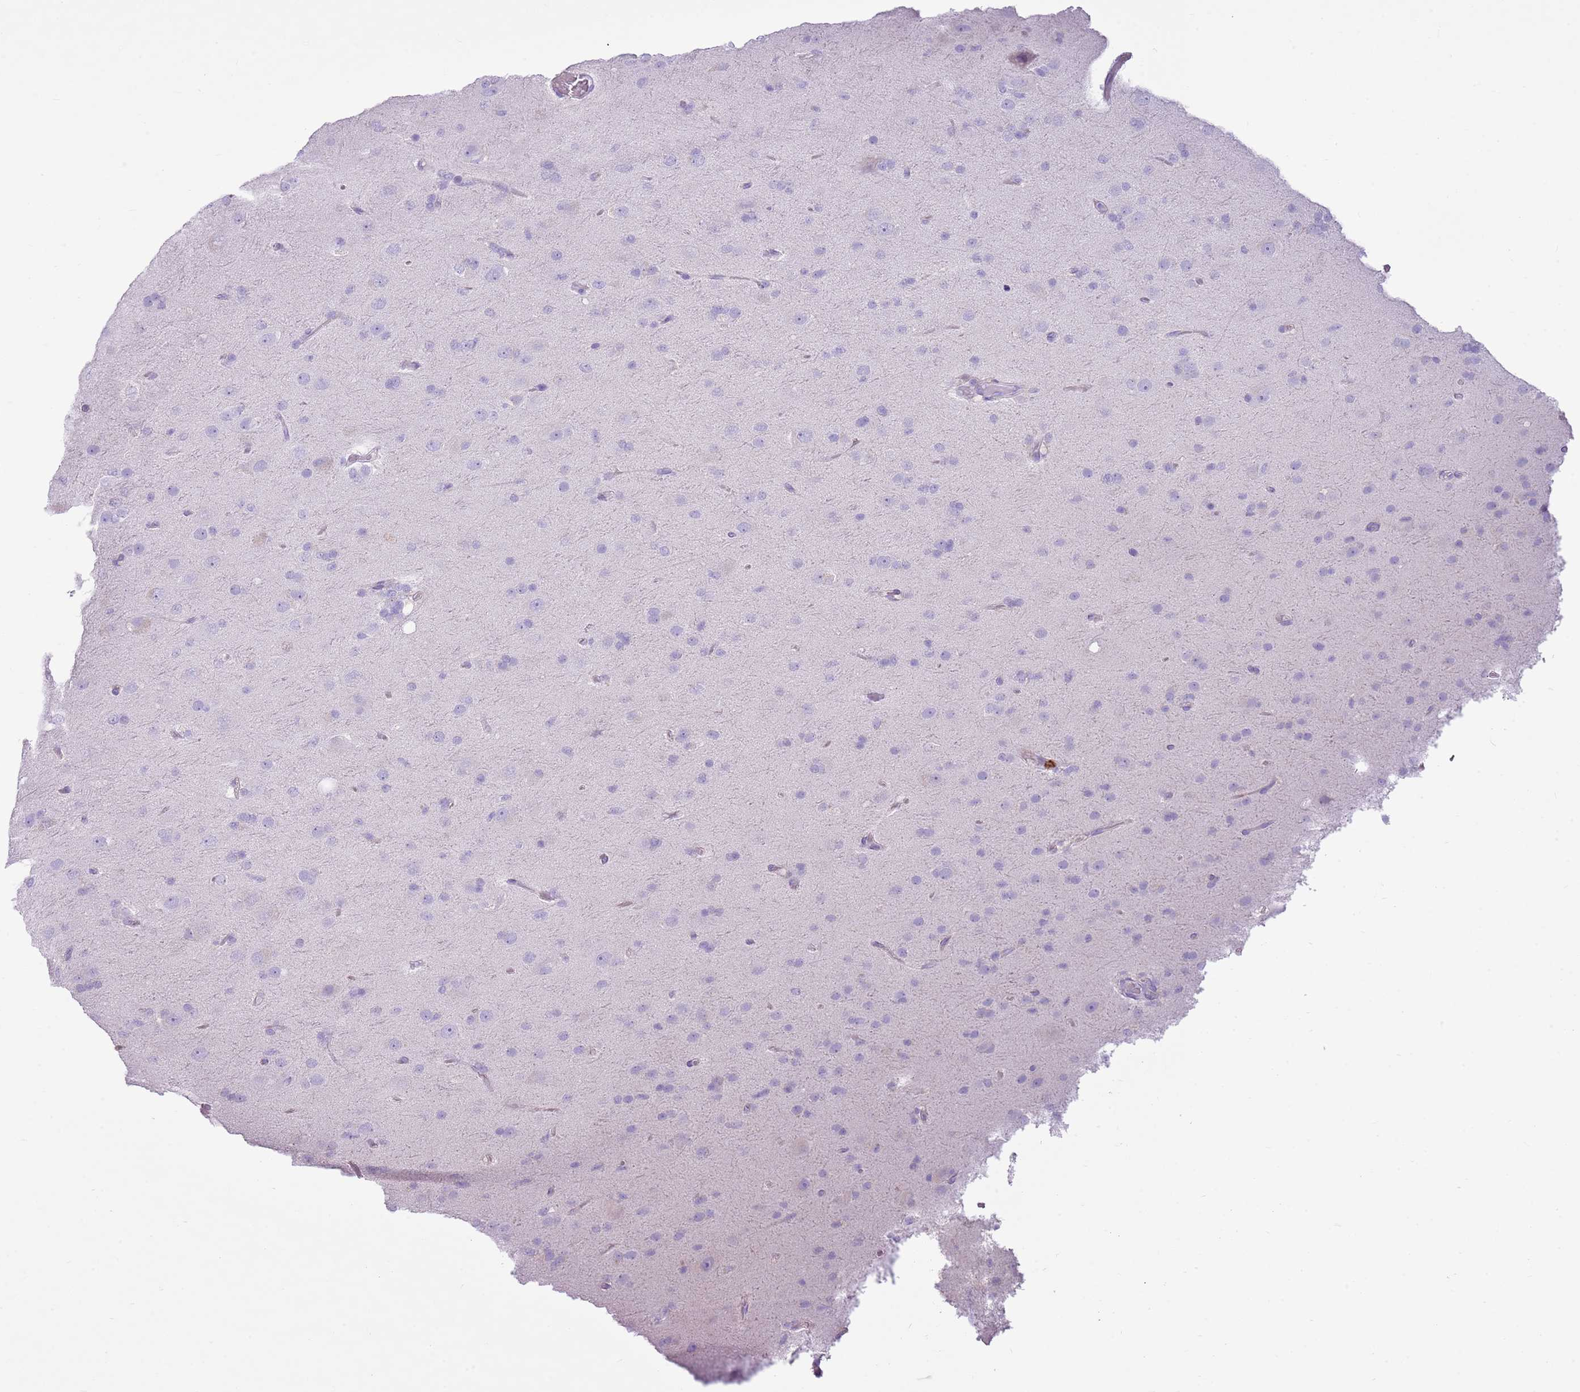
{"staining": {"intensity": "negative", "quantity": "none", "location": "none"}, "tissue": "glioma", "cell_type": "Tumor cells", "image_type": "cancer", "snomed": [{"axis": "morphology", "description": "Glioma, malignant, Low grade"}, {"axis": "topography", "description": "Brain"}], "caption": "This is a image of immunohistochemistry (IHC) staining of malignant glioma (low-grade), which shows no positivity in tumor cells.", "gene": "CD177", "patient": {"sex": "male", "age": 65}}